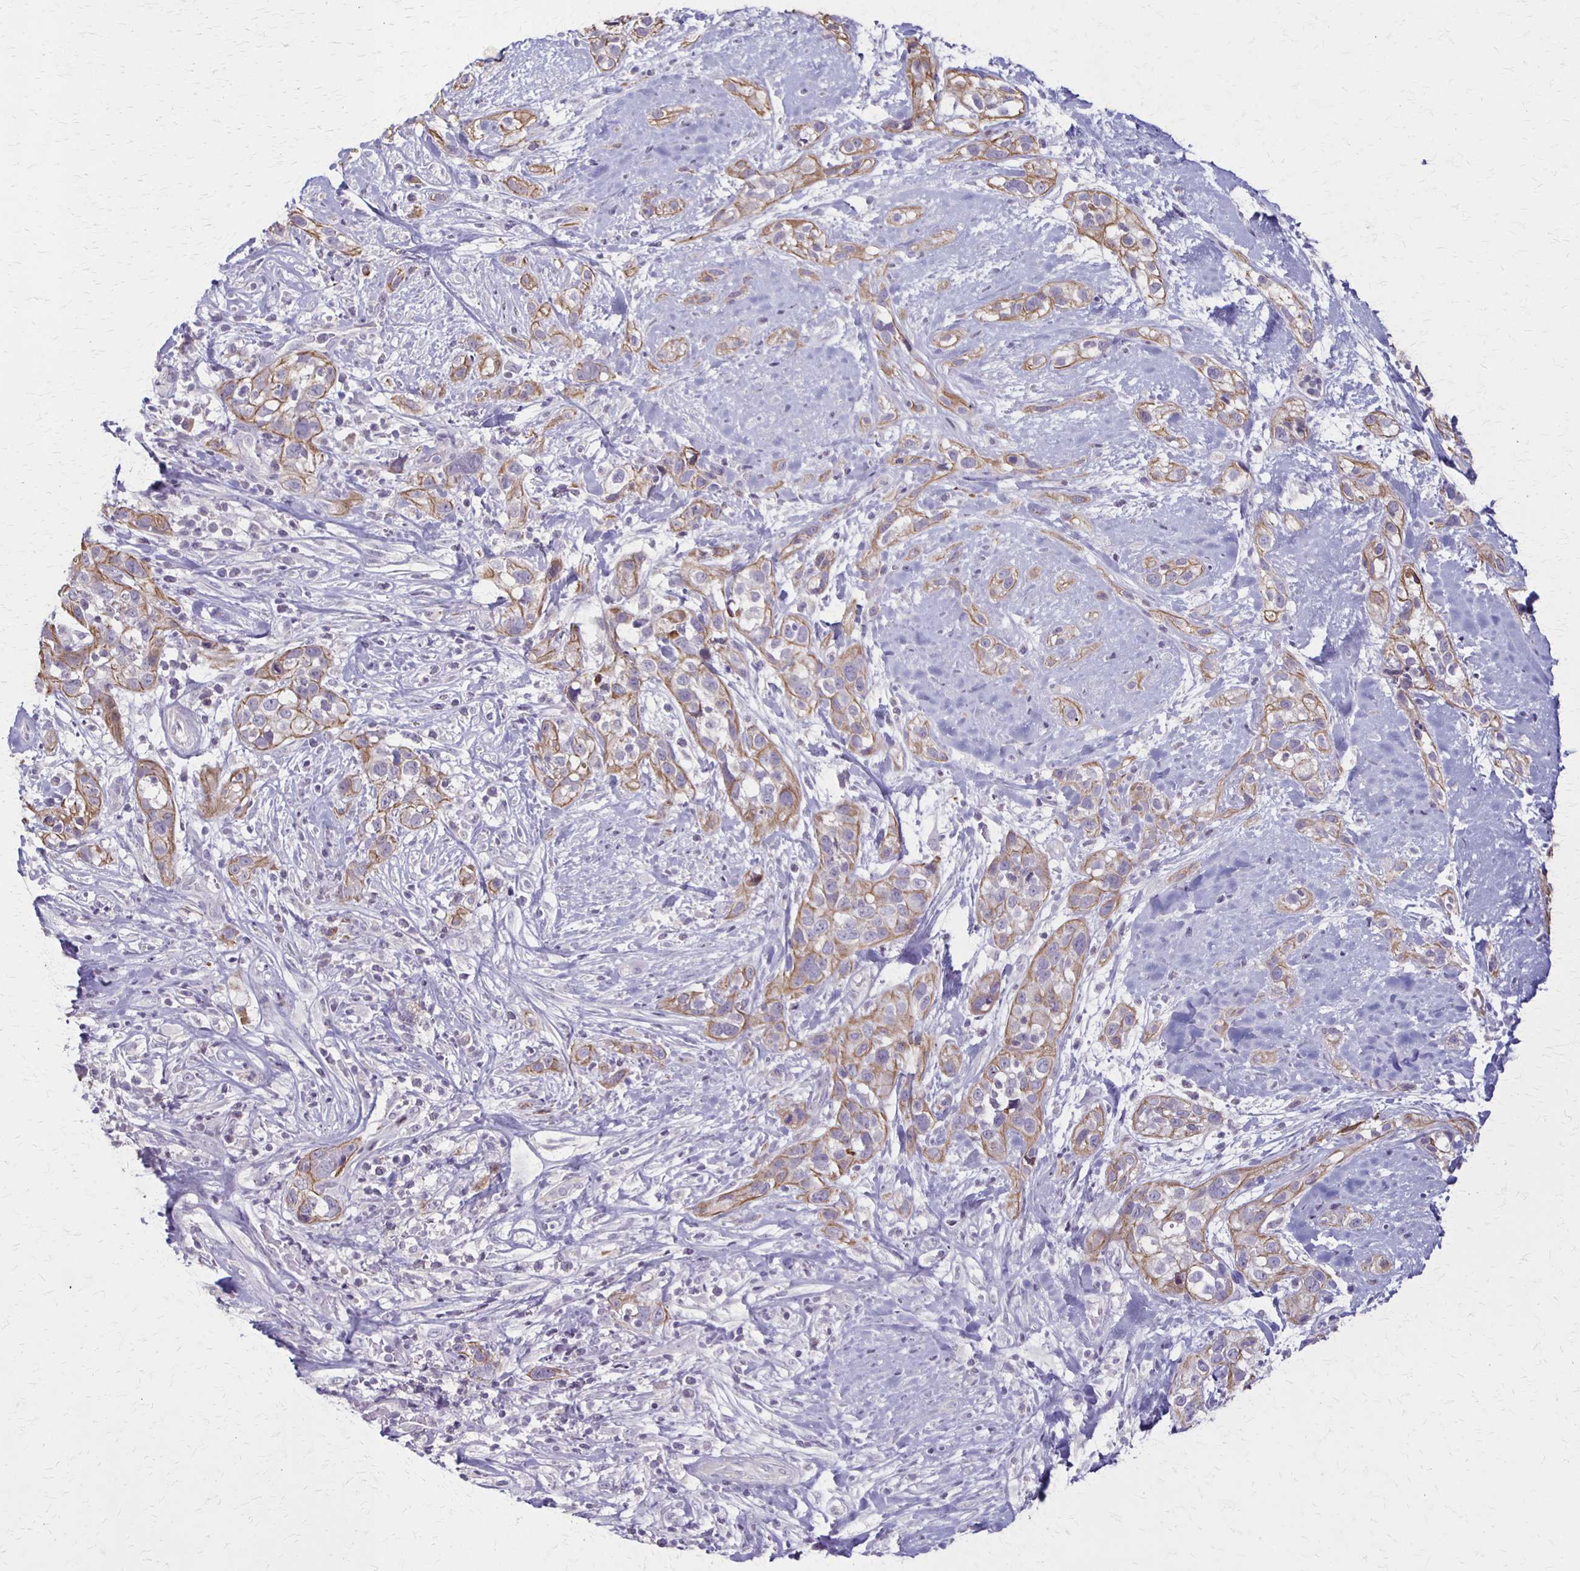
{"staining": {"intensity": "moderate", "quantity": "25%-75%", "location": "cytoplasmic/membranous"}, "tissue": "skin cancer", "cell_type": "Tumor cells", "image_type": "cancer", "snomed": [{"axis": "morphology", "description": "Squamous cell carcinoma, NOS"}, {"axis": "topography", "description": "Skin"}], "caption": "Skin cancer (squamous cell carcinoma) stained with a protein marker exhibits moderate staining in tumor cells.", "gene": "SLC35E2B", "patient": {"sex": "male", "age": 82}}